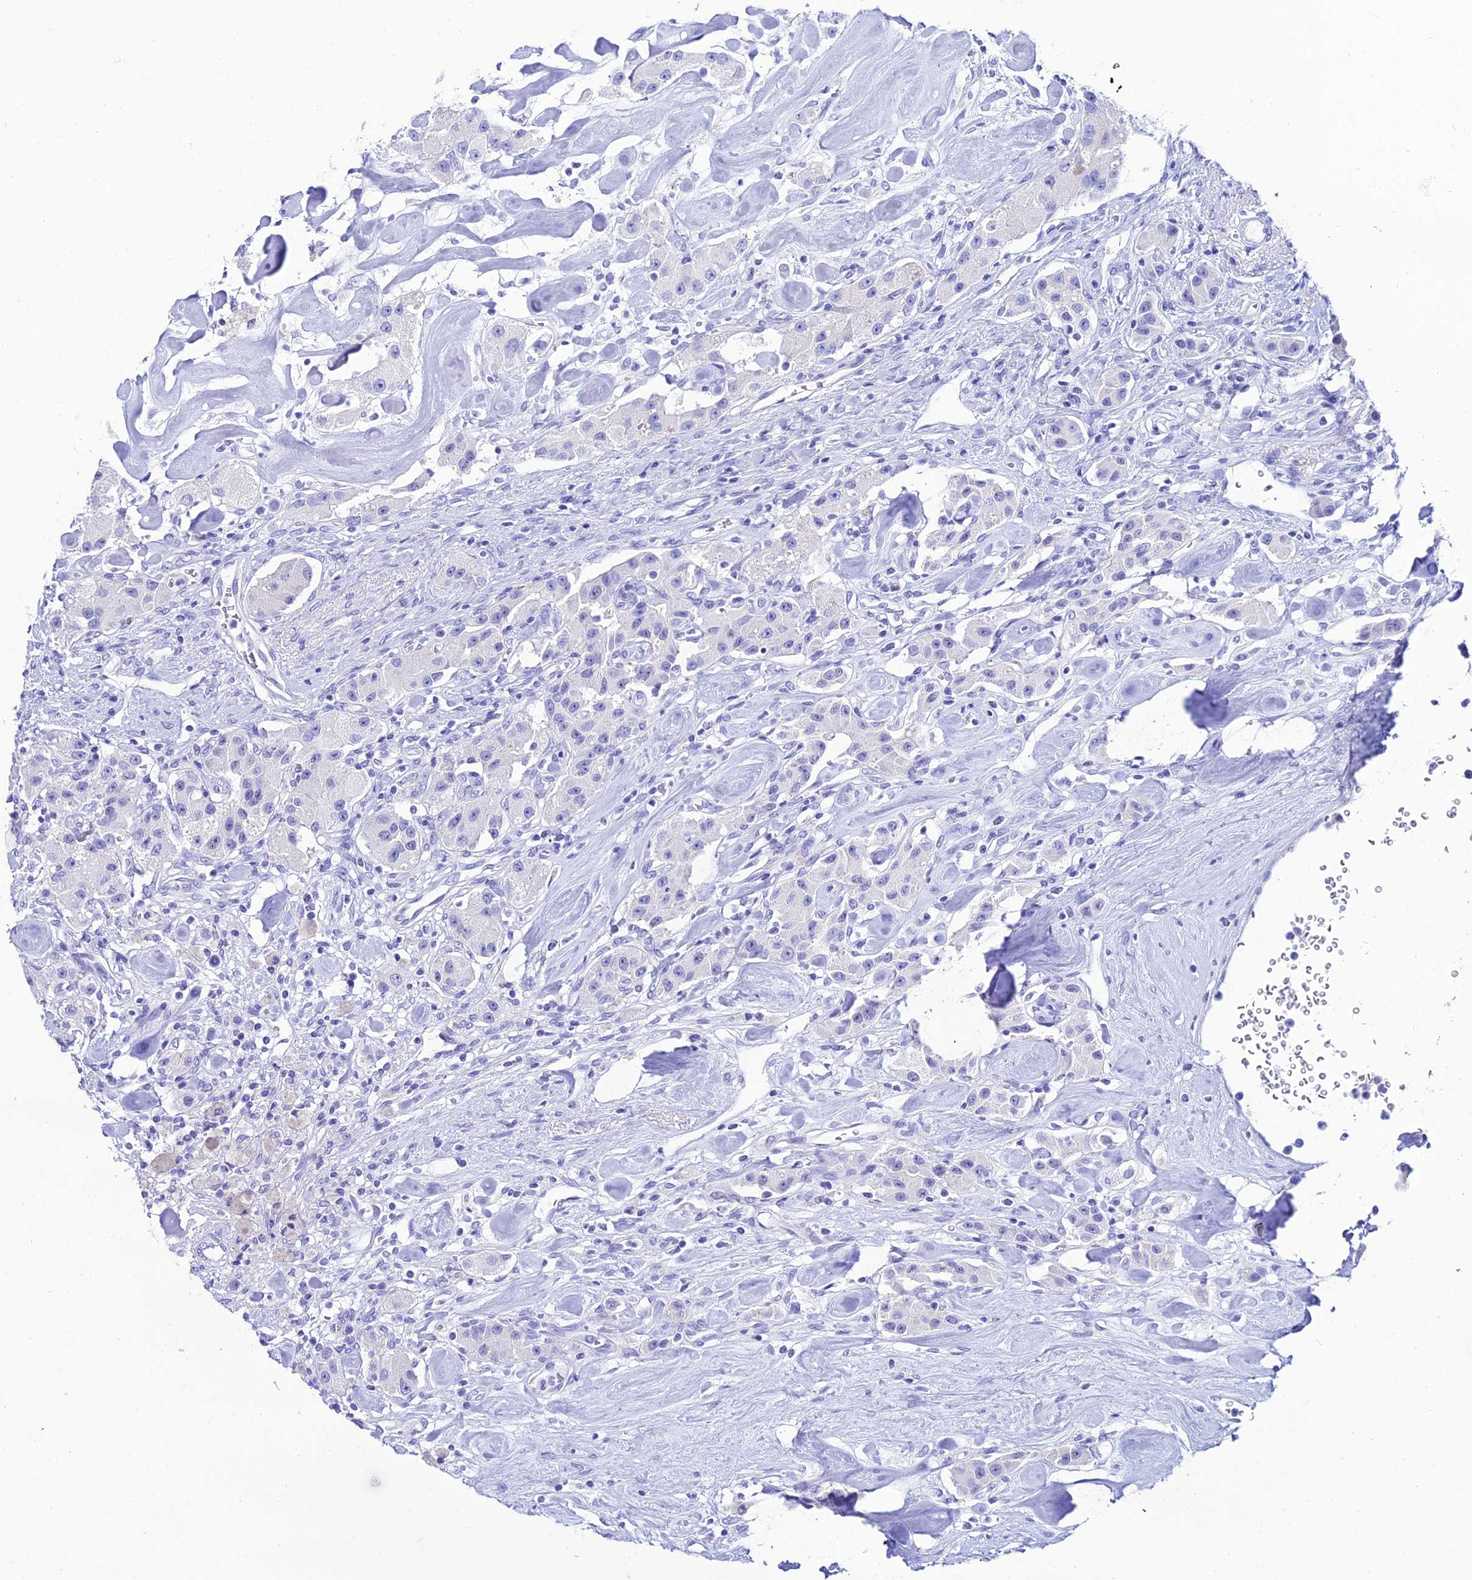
{"staining": {"intensity": "negative", "quantity": "none", "location": "none"}, "tissue": "carcinoid", "cell_type": "Tumor cells", "image_type": "cancer", "snomed": [{"axis": "morphology", "description": "Carcinoid, malignant, NOS"}, {"axis": "topography", "description": "Pancreas"}], "caption": "Tumor cells show no significant expression in carcinoid.", "gene": "OR4D5", "patient": {"sex": "male", "age": 41}}